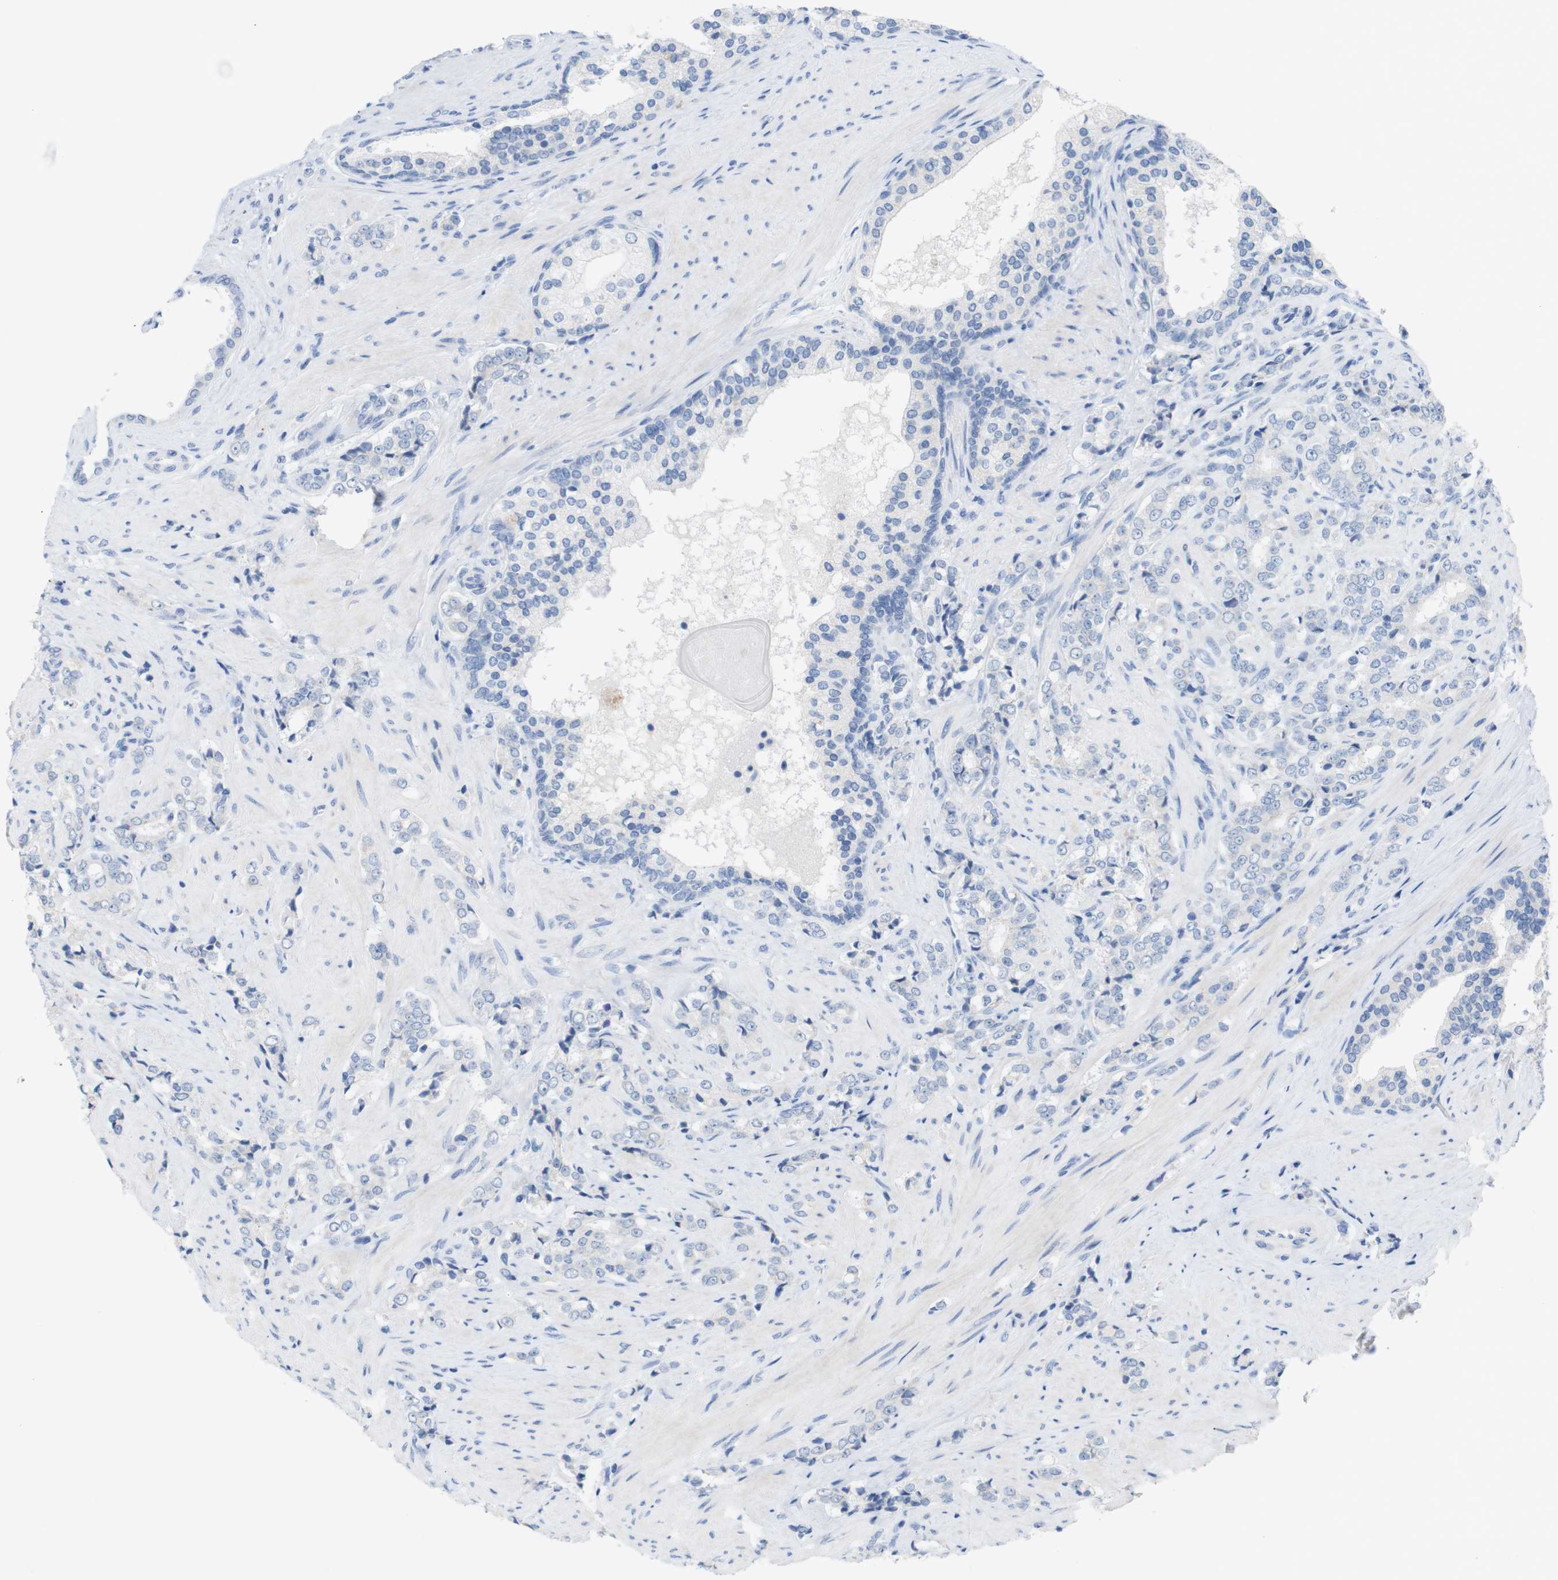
{"staining": {"intensity": "negative", "quantity": "none", "location": "none"}, "tissue": "prostate cancer", "cell_type": "Tumor cells", "image_type": "cancer", "snomed": [{"axis": "morphology", "description": "Adenocarcinoma, Low grade"}, {"axis": "topography", "description": "Prostate"}], "caption": "Immunohistochemistry of human adenocarcinoma (low-grade) (prostate) exhibits no expression in tumor cells.", "gene": "LAG3", "patient": {"sex": "male", "age": 60}}